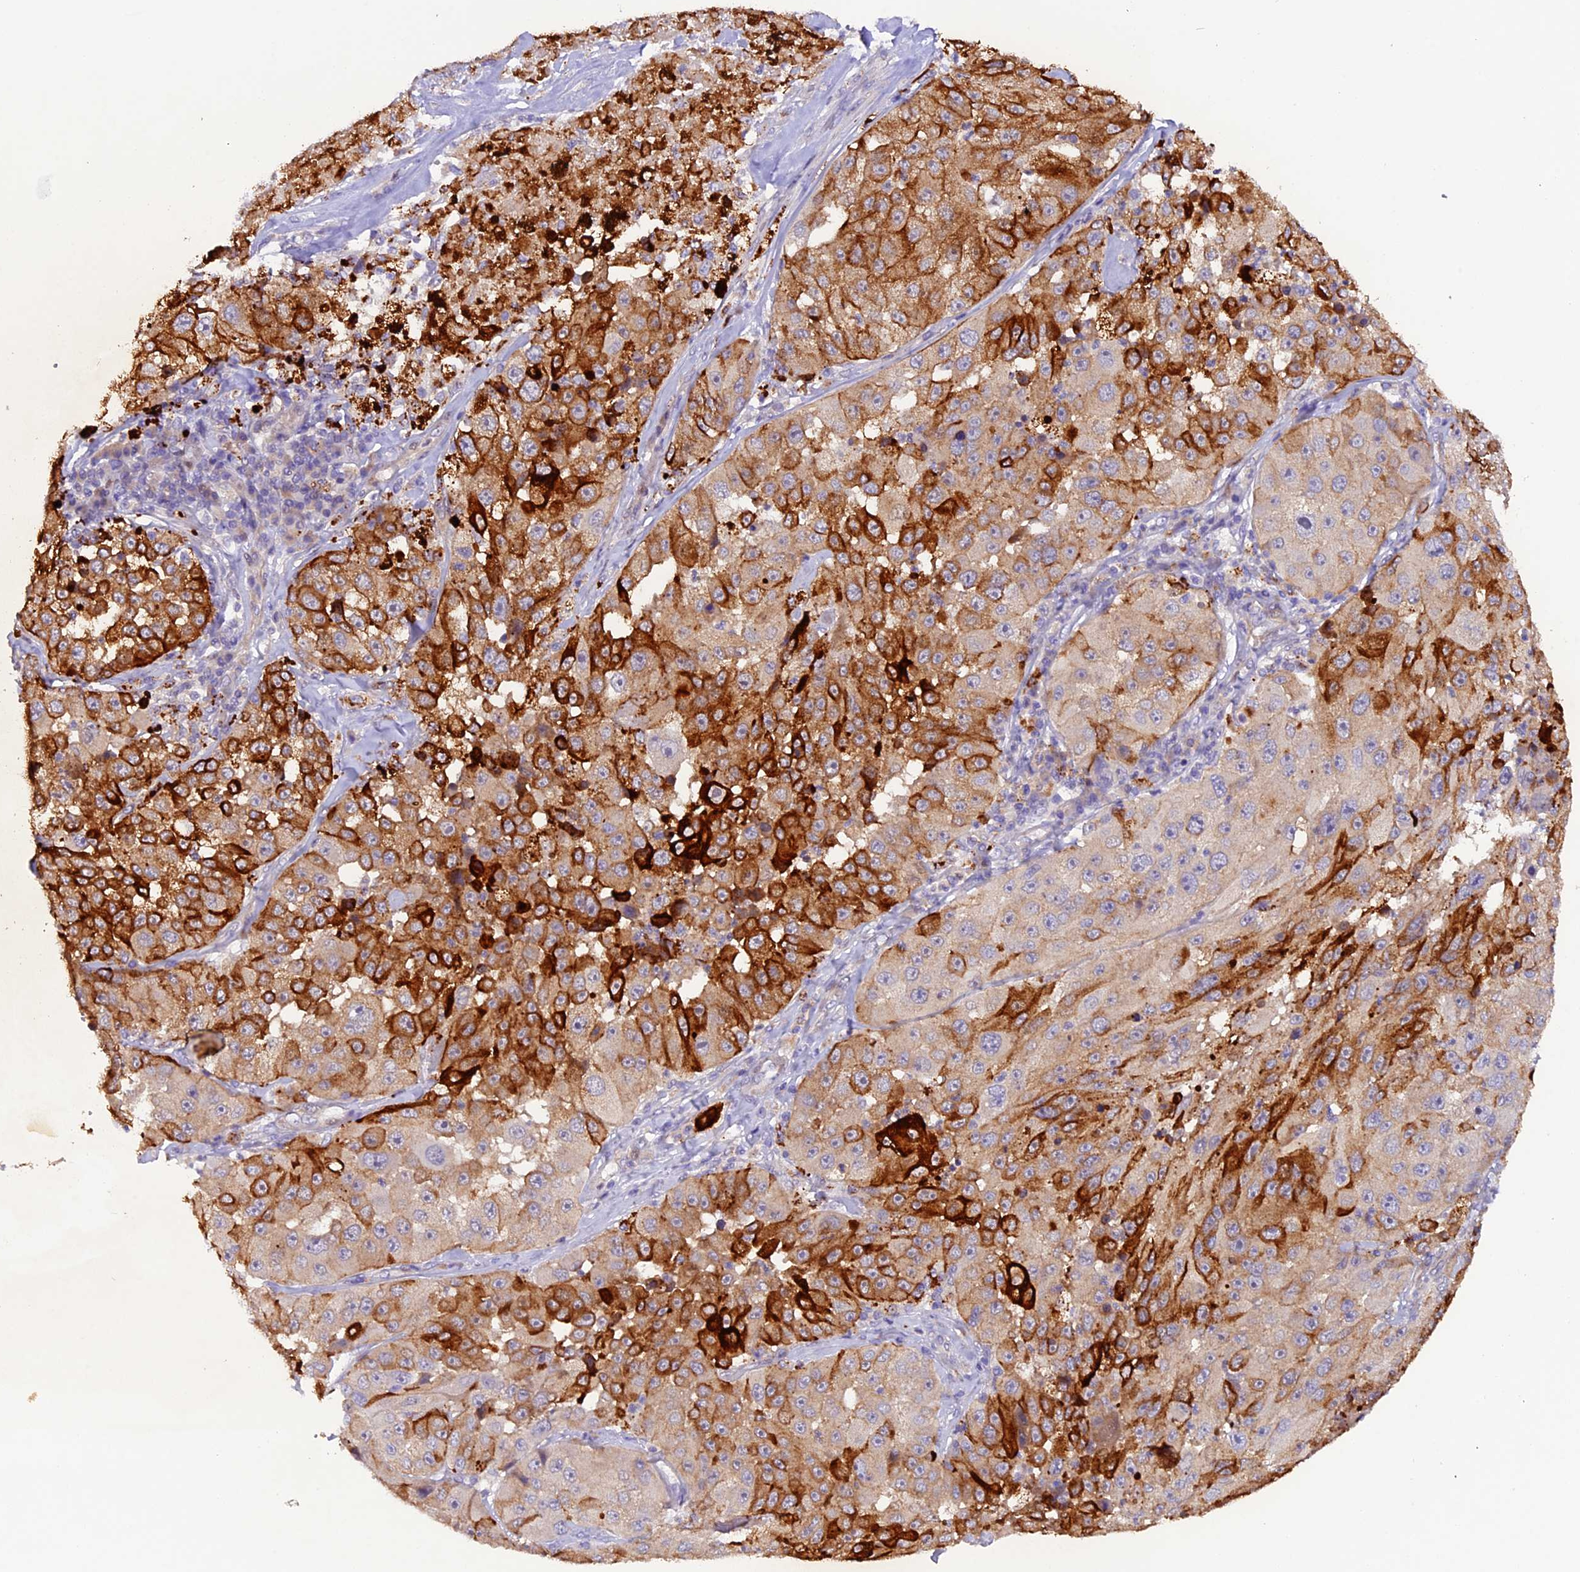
{"staining": {"intensity": "strong", "quantity": "25%-75%", "location": "cytoplasmic/membranous"}, "tissue": "melanoma", "cell_type": "Tumor cells", "image_type": "cancer", "snomed": [{"axis": "morphology", "description": "Malignant melanoma, Metastatic site"}, {"axis": "topography", "description": "Lymph node"}], "caption": "About 25%-75% of tumor cells in human melanoma display strong cytoplasmic/membranous protein staining as visualized by brown immunohistochemical staining.", "gene": "NCK2", "patient": {"sex": "male", "age": 62}}